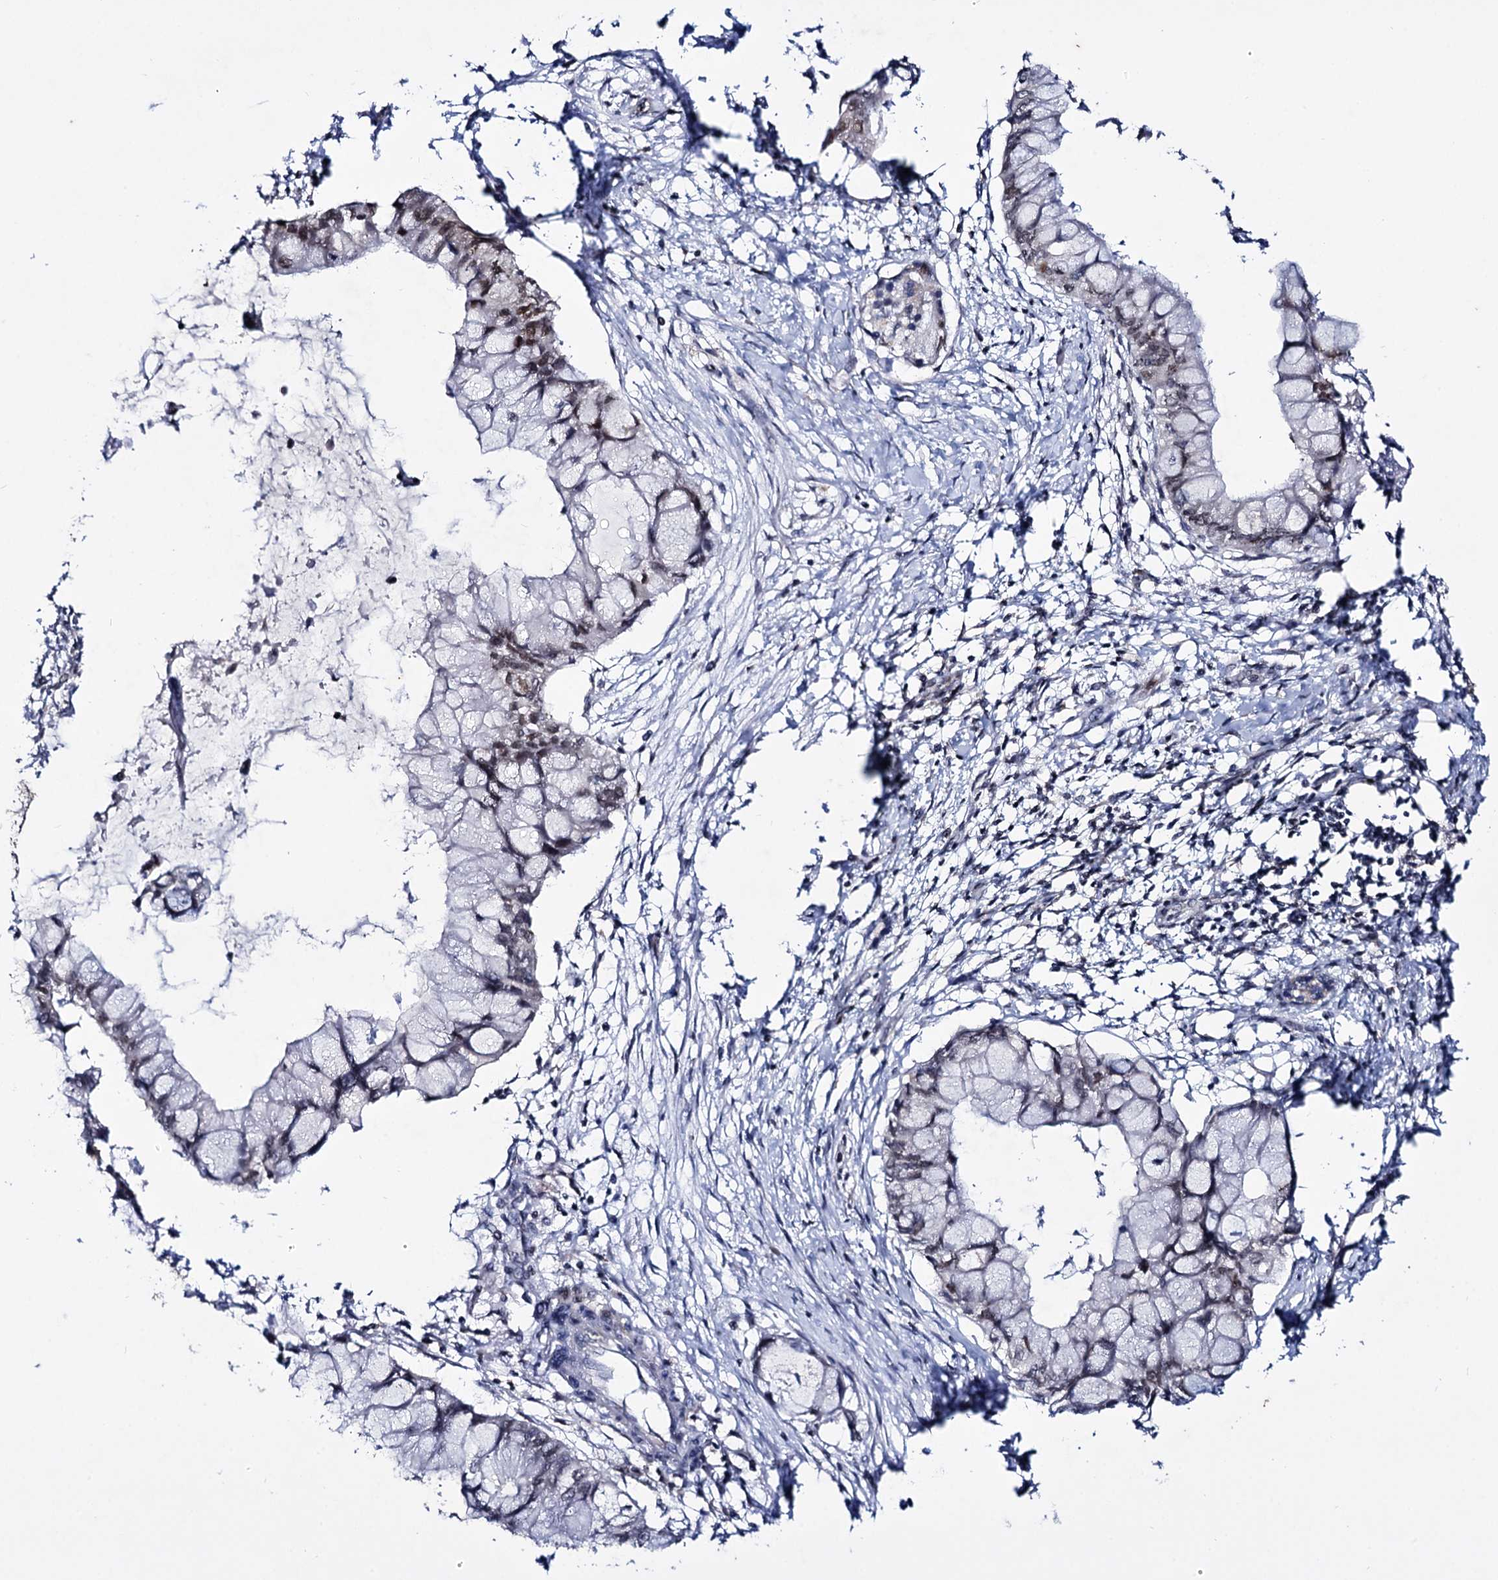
{"staining": {"intensity": "moderate", "quantity": "25%-75%", "location": "nuclear"}, "tissue": "pancreatic cancer", "cell_type": "Tumor cells", "image_type": "cancer", "snomed": [{"axis": "morphology", "description": "Adenocarcinoma, NOS"}, {"axis": "topography", "description": "Pancreas"}], "caption": "Tumor cells show medium levels of moderate nuclear expression in about 25%-75% of cells in human pancreatic cancer (adenocarcinoma). The staining is performed using DAB (3,3'-diaminobenzidine) brown chromogen to label protein expression. The nuclei are counter-stained blue using hematoxylin.", "gene": "SMCHD1", "patient": {"sex": "male", "age": 48}}